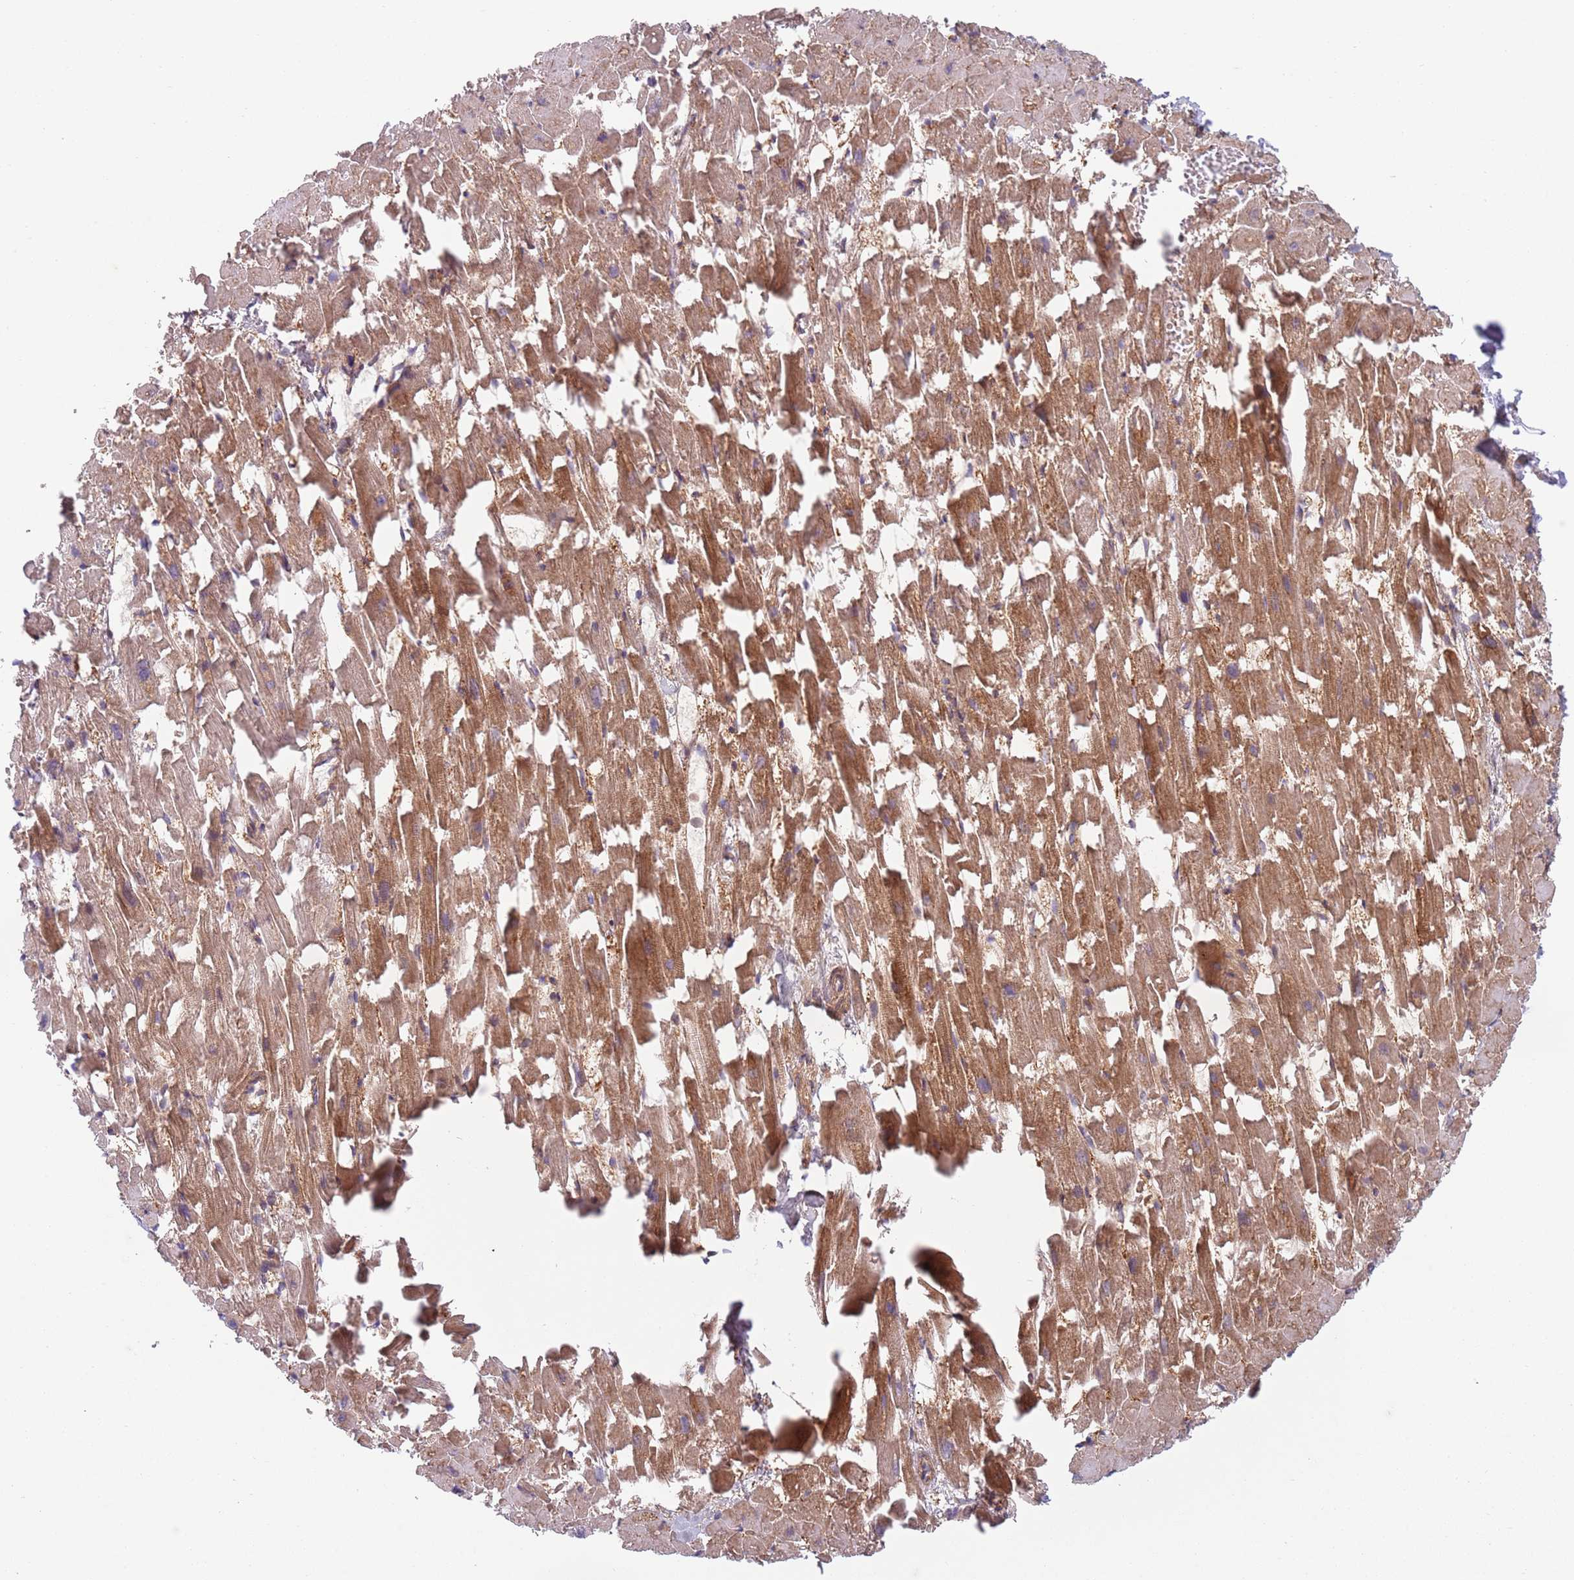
{"staining": {"intensity": "moderate", "quantity": ">75%", "location": "cytoplasmic/membranous"}, "tissue": "heart muscle", "cell_type": "Cardiomyocytes", "image_type": "normal", "snomed": [{"axis": "morphology", "description": "Normal tissue, NOS"}, {"axis": "topography", "description": "Heart"}], "caption": "IHC (DAB) staining of benign heart muscle displays moderate cytoplasmic/membranous protein expression in about >75% of cardiomyocytes.", "gene": "ZMYM5", "patient": {"sex": "female", "age": 64}}